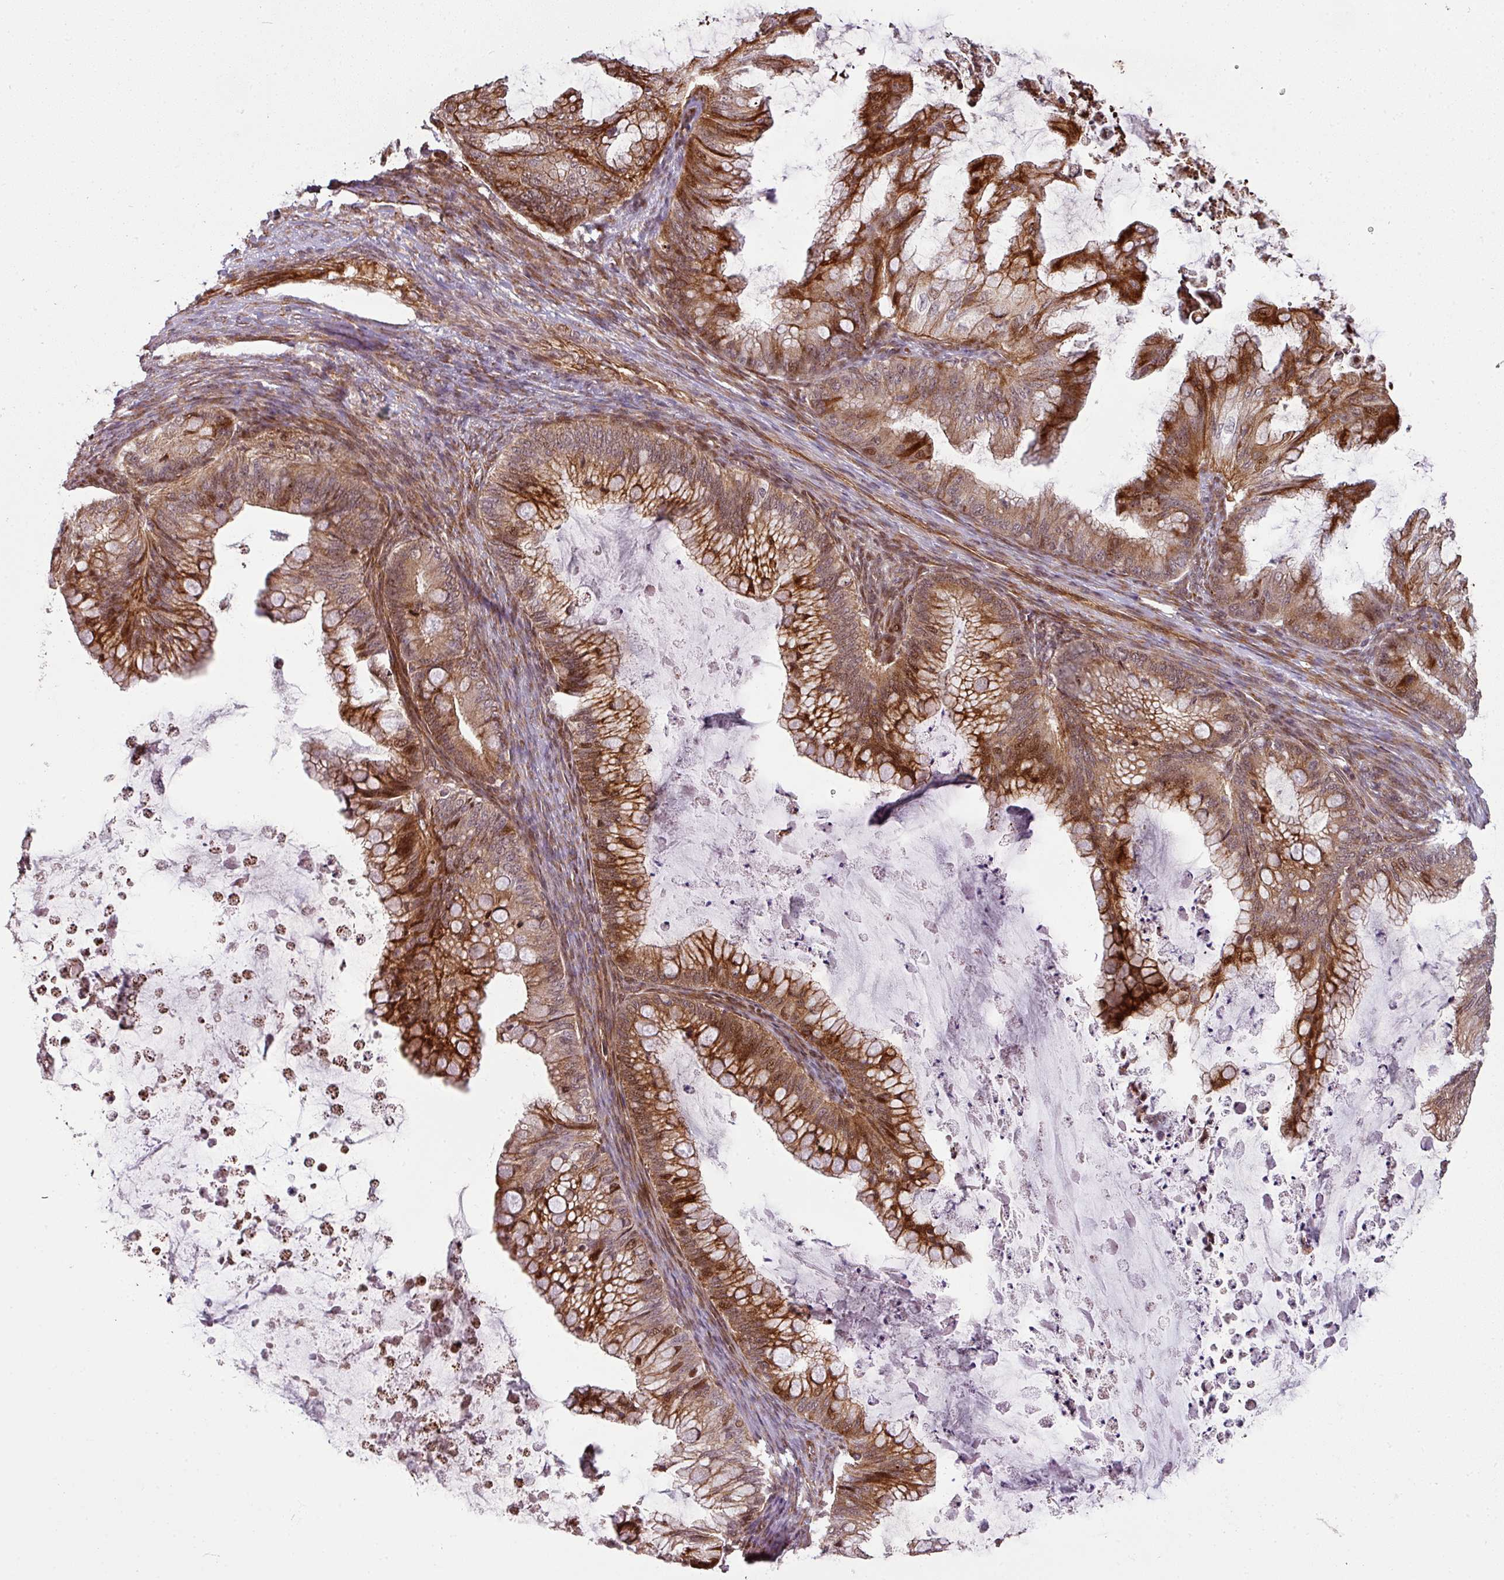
{"staining": {"intensity": "strong", "quantity": ">75%", "location": "cytoplasmic/membranous,nuclear"}, "tissue": "ovarian cancer", "cell_type": "Tumor cells", "image_type": "cancer", "snomed": [{"axis": "morphology", "description": "Cystadenocarcinoma, mucinous, NOS"}, {"axis": "topography", "description": "Ovary"}], "caption": "Ovarian cancer tissue displays strong cytoplasmic/membranous and nuclear staining in about >75% of tumor cells, visualized by immunohistochemistry.", "gene": "ATAT1", "patient": {"sex": "female", "age": 35}}